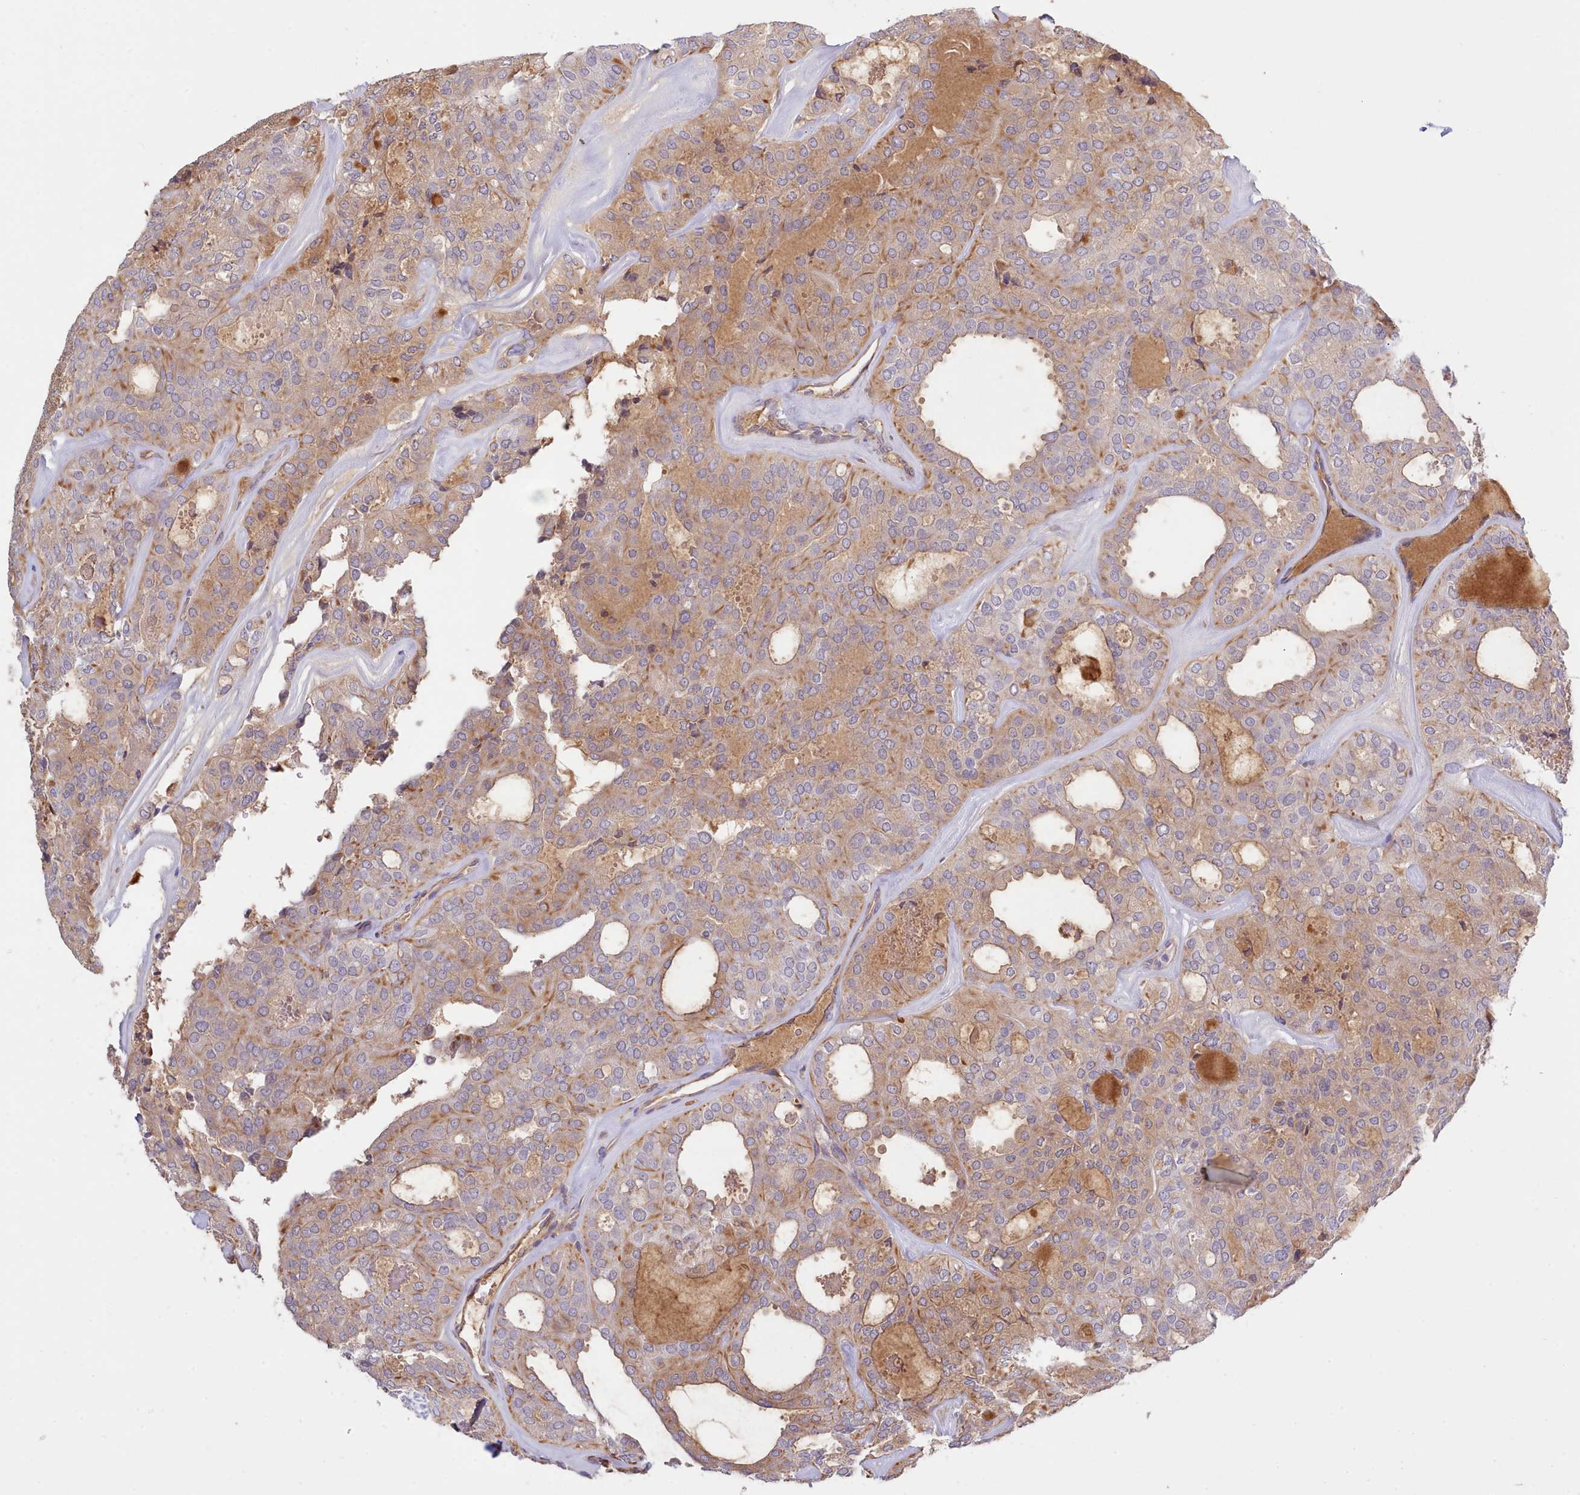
{"staining": {"intensity": "moderate", "quantity": "25%-75%", "location": "cytoplasmic/membranous"}, "tissue": "thyroid cancer", "cell_type": "Tumor cells", "image_type": "cancer", "snomed": [{"axis": "morphology", "description": "Follicular adenoma carcinoma, NOS"}, {"axis": "topography", "description": "Thyroid gland"}], "caption": "Tumor cells show moderate cytoplasmic/membranous staining in approximately 25%-75% of cells in follicular adenoma carcinoma (thyroid).", "gene": "ZC3H13", "patient": {"sex": "male", "age": 75}}